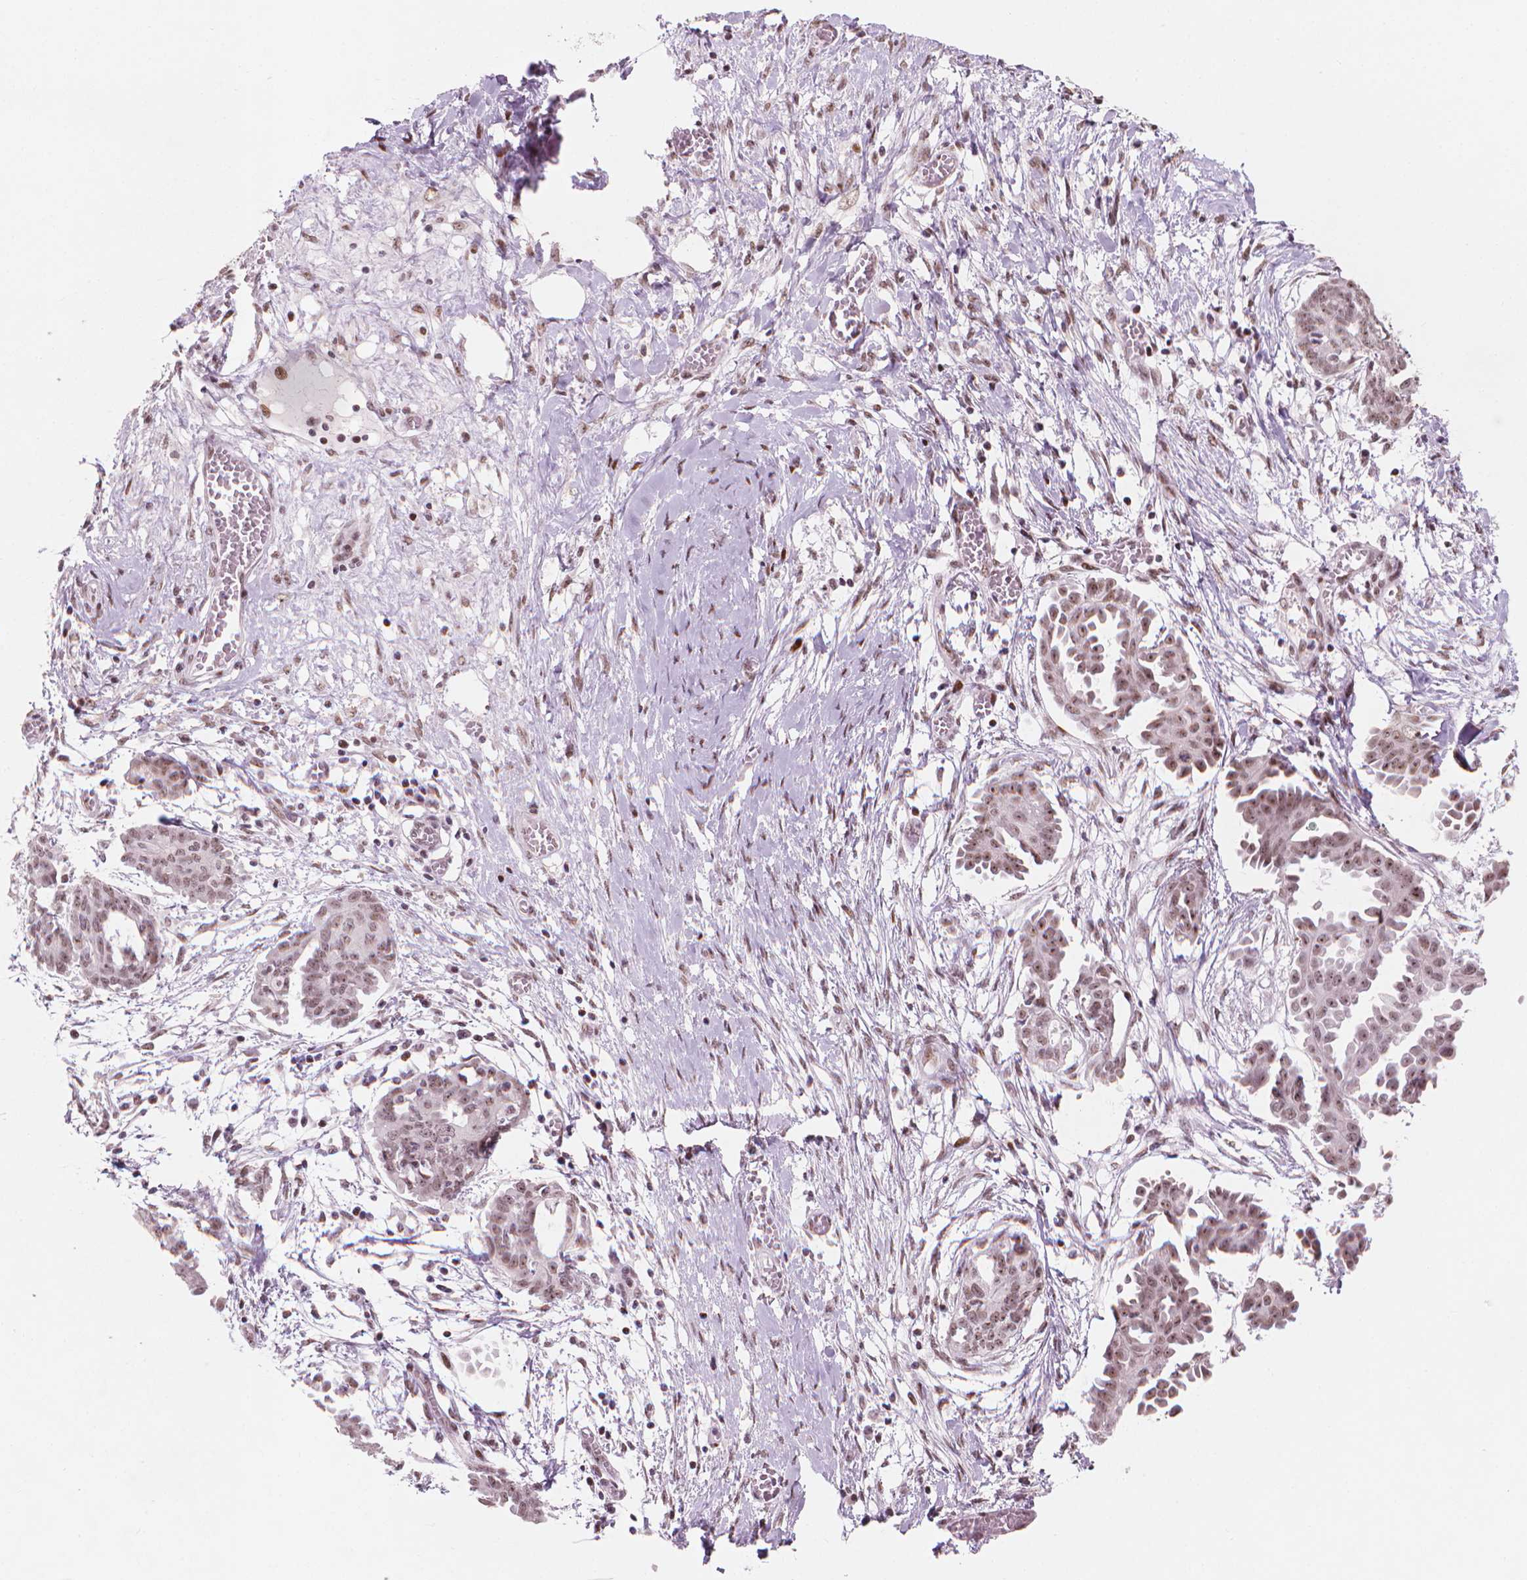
{"staining": {"intensity": "moderate", "quantity": ">75%", "location": "nuclear"}, "tissue": "ovarian cancer", "cell_type": "Tumor cells", "image_type": "cancer", "snomed": [{"axis": "morphology", "description": "Cystadenocarcinoma, serous, NOS"}, {"axis": "topography", "description": "Ovary"}], "caption": "A brown stain labels moderate nuclear positivity of a protein in ovarian cancer (serous cystadenocarcinoma) tumor cells.", "gene": "HES7", "patient": {"sex": "female", "age": 71}}